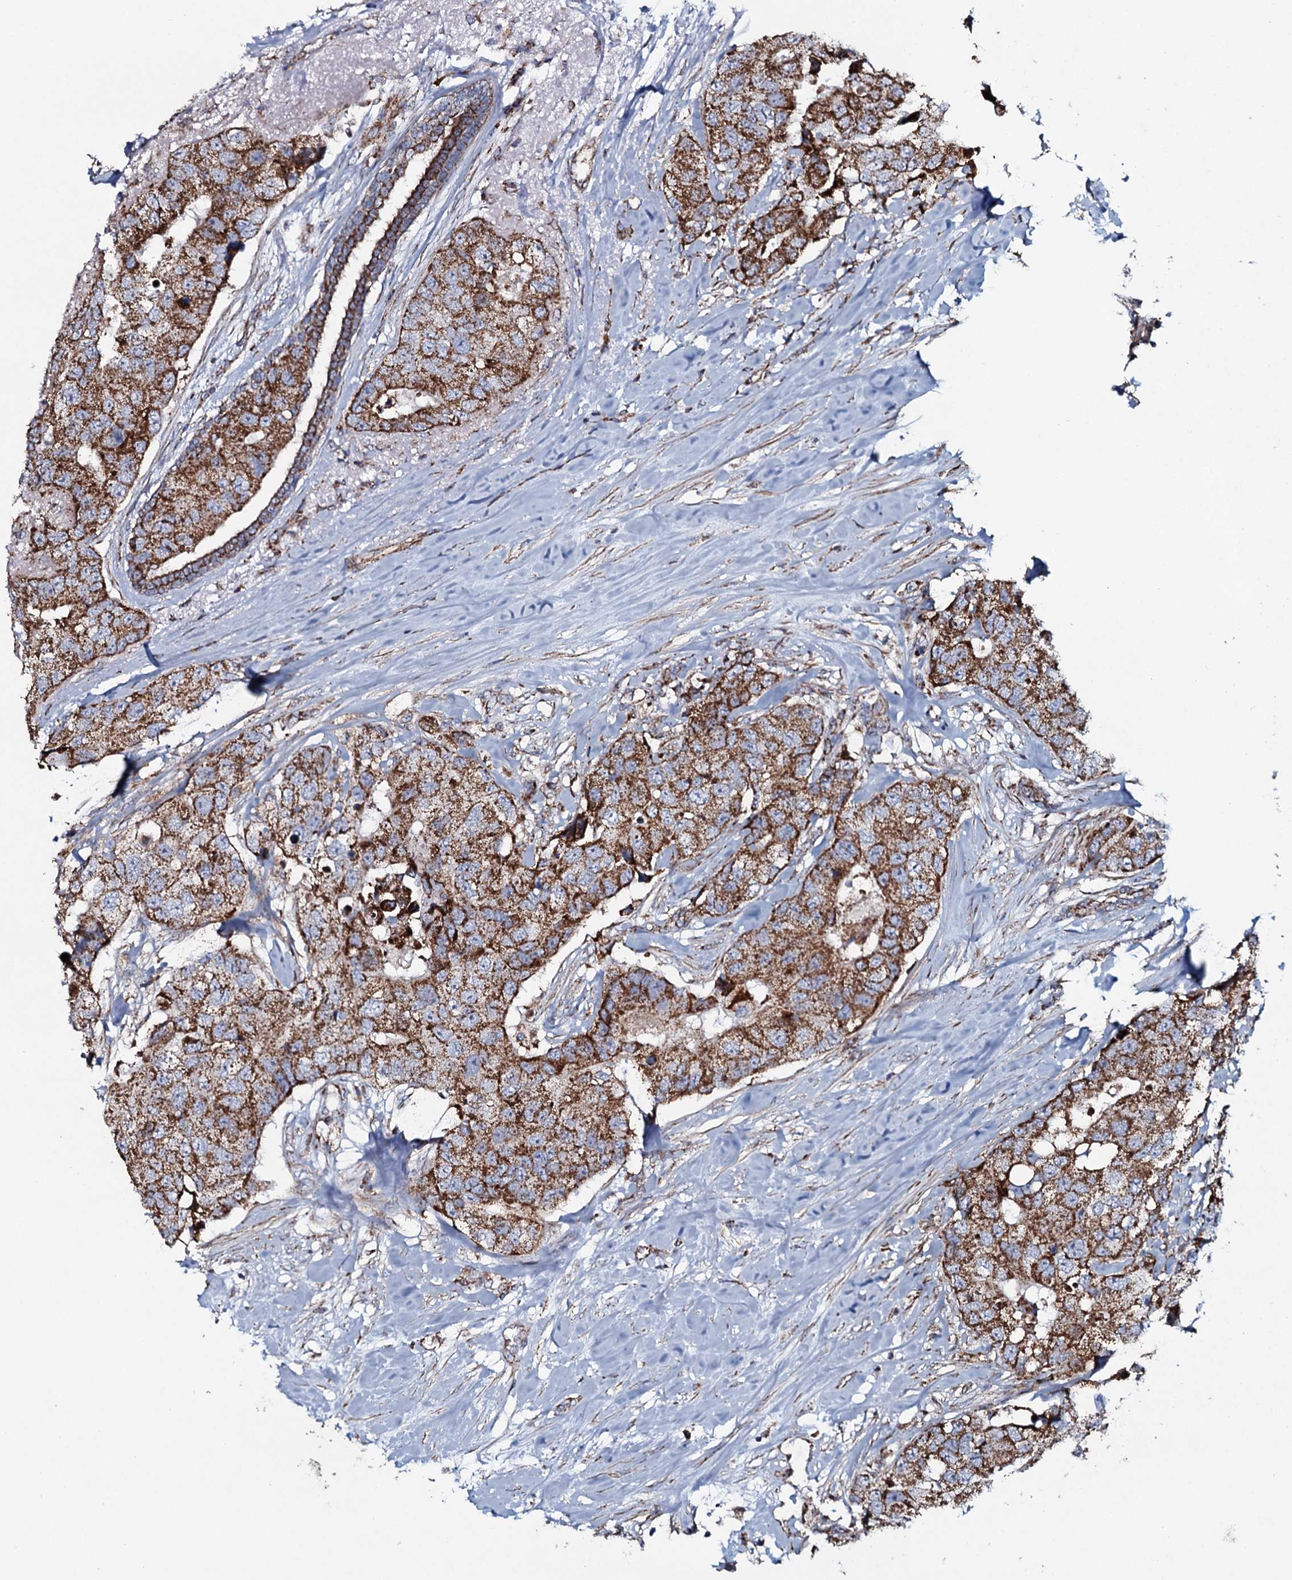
{"staining": {"intensity": "moderate", "quantity": ">75%", "location": "cytoplasmic/membranous"}, "tissue": "breast cancer", "cell_type": "Tumor cells", "image_type": "cancer", "snomed": [{"axis": "morphology", "description": "Duct carcinoma"}, {"axis": "topography", "description": "Breast"}], "caption": "Immunohistochemical staining of breast cancer (intraductal carcinoma) shows moderate cytoplasmic/membranous protein expression in about >75% of tumor cells.", "gene": "EVC2", "patient": {"sex": "female", "age": 62}}